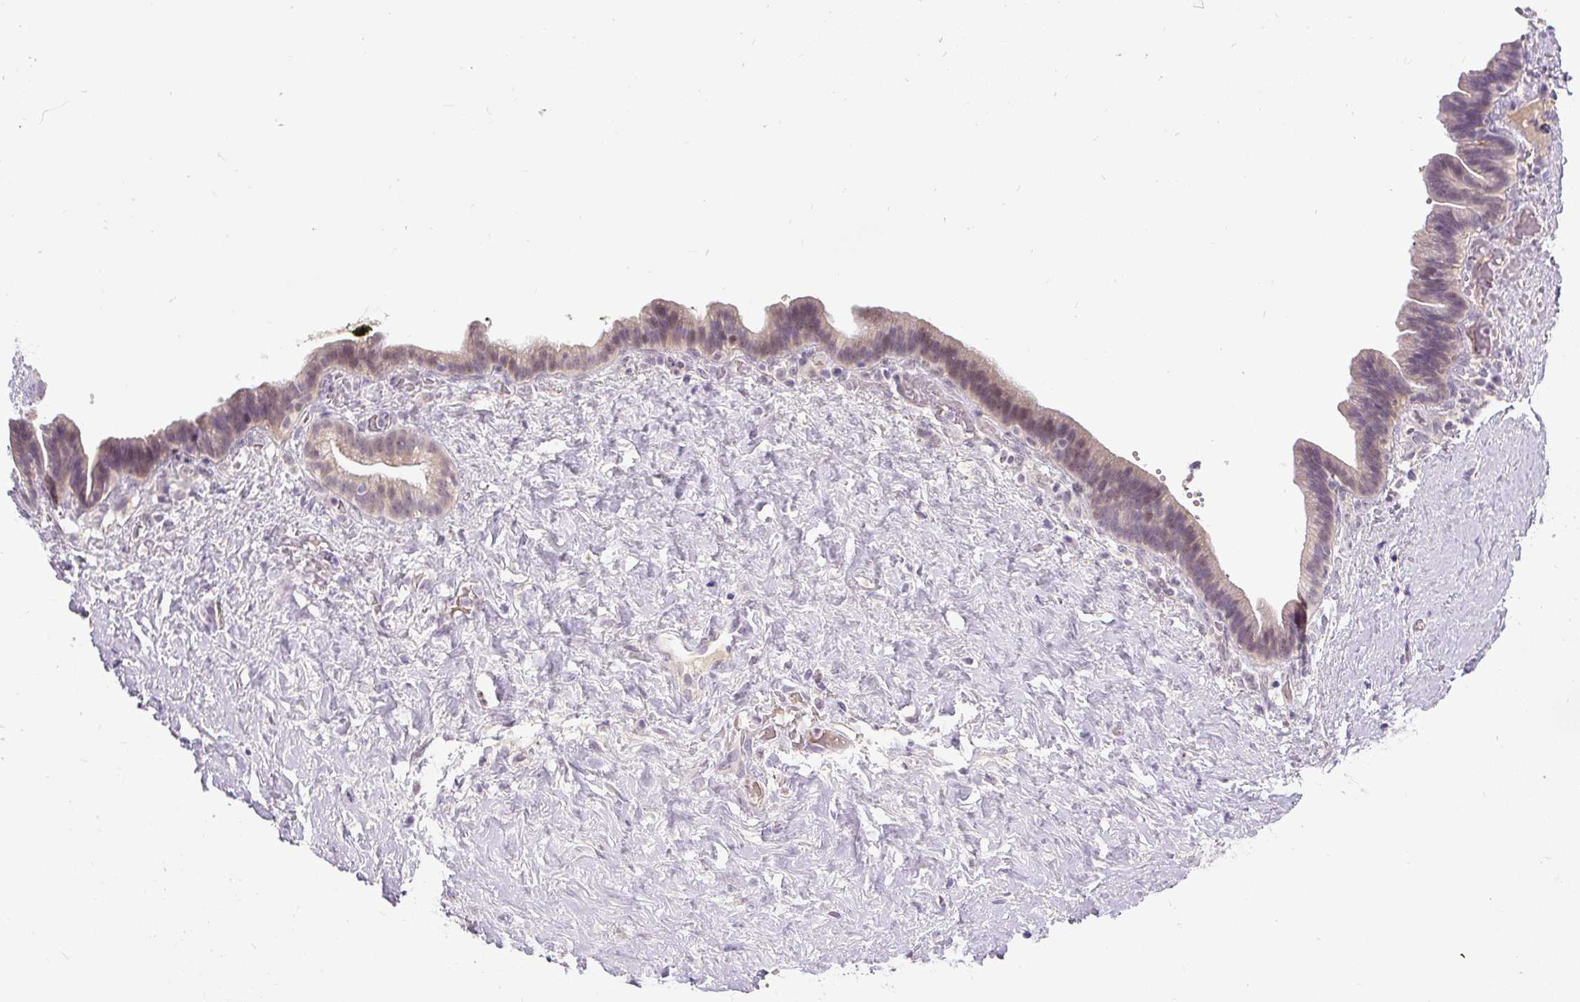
{"staining": {"intensity": "weak", "quantity": ">75%", "location": "cytoplasmic/membranous"}, "tissue": "pancreatic cancer", "cell_type": "Tumor cells", "image_type": "cancer", "snomed": [{"axis": "morphology", "description": "Adenocarcinoma, NOS"}, {"axis": "topography", "description": "Pancreas"}], "caption": "Pancreatic adenocarcinoma tissue reveals weak cytoplasmic/membranous positivity in approximately >75% of tumor cells, visualized by immunohistochemistry. (IHC, brightfield microscopy, high magnification).", "gene": "FAM117B", "patient": {"sex": "male", "age": 44}}